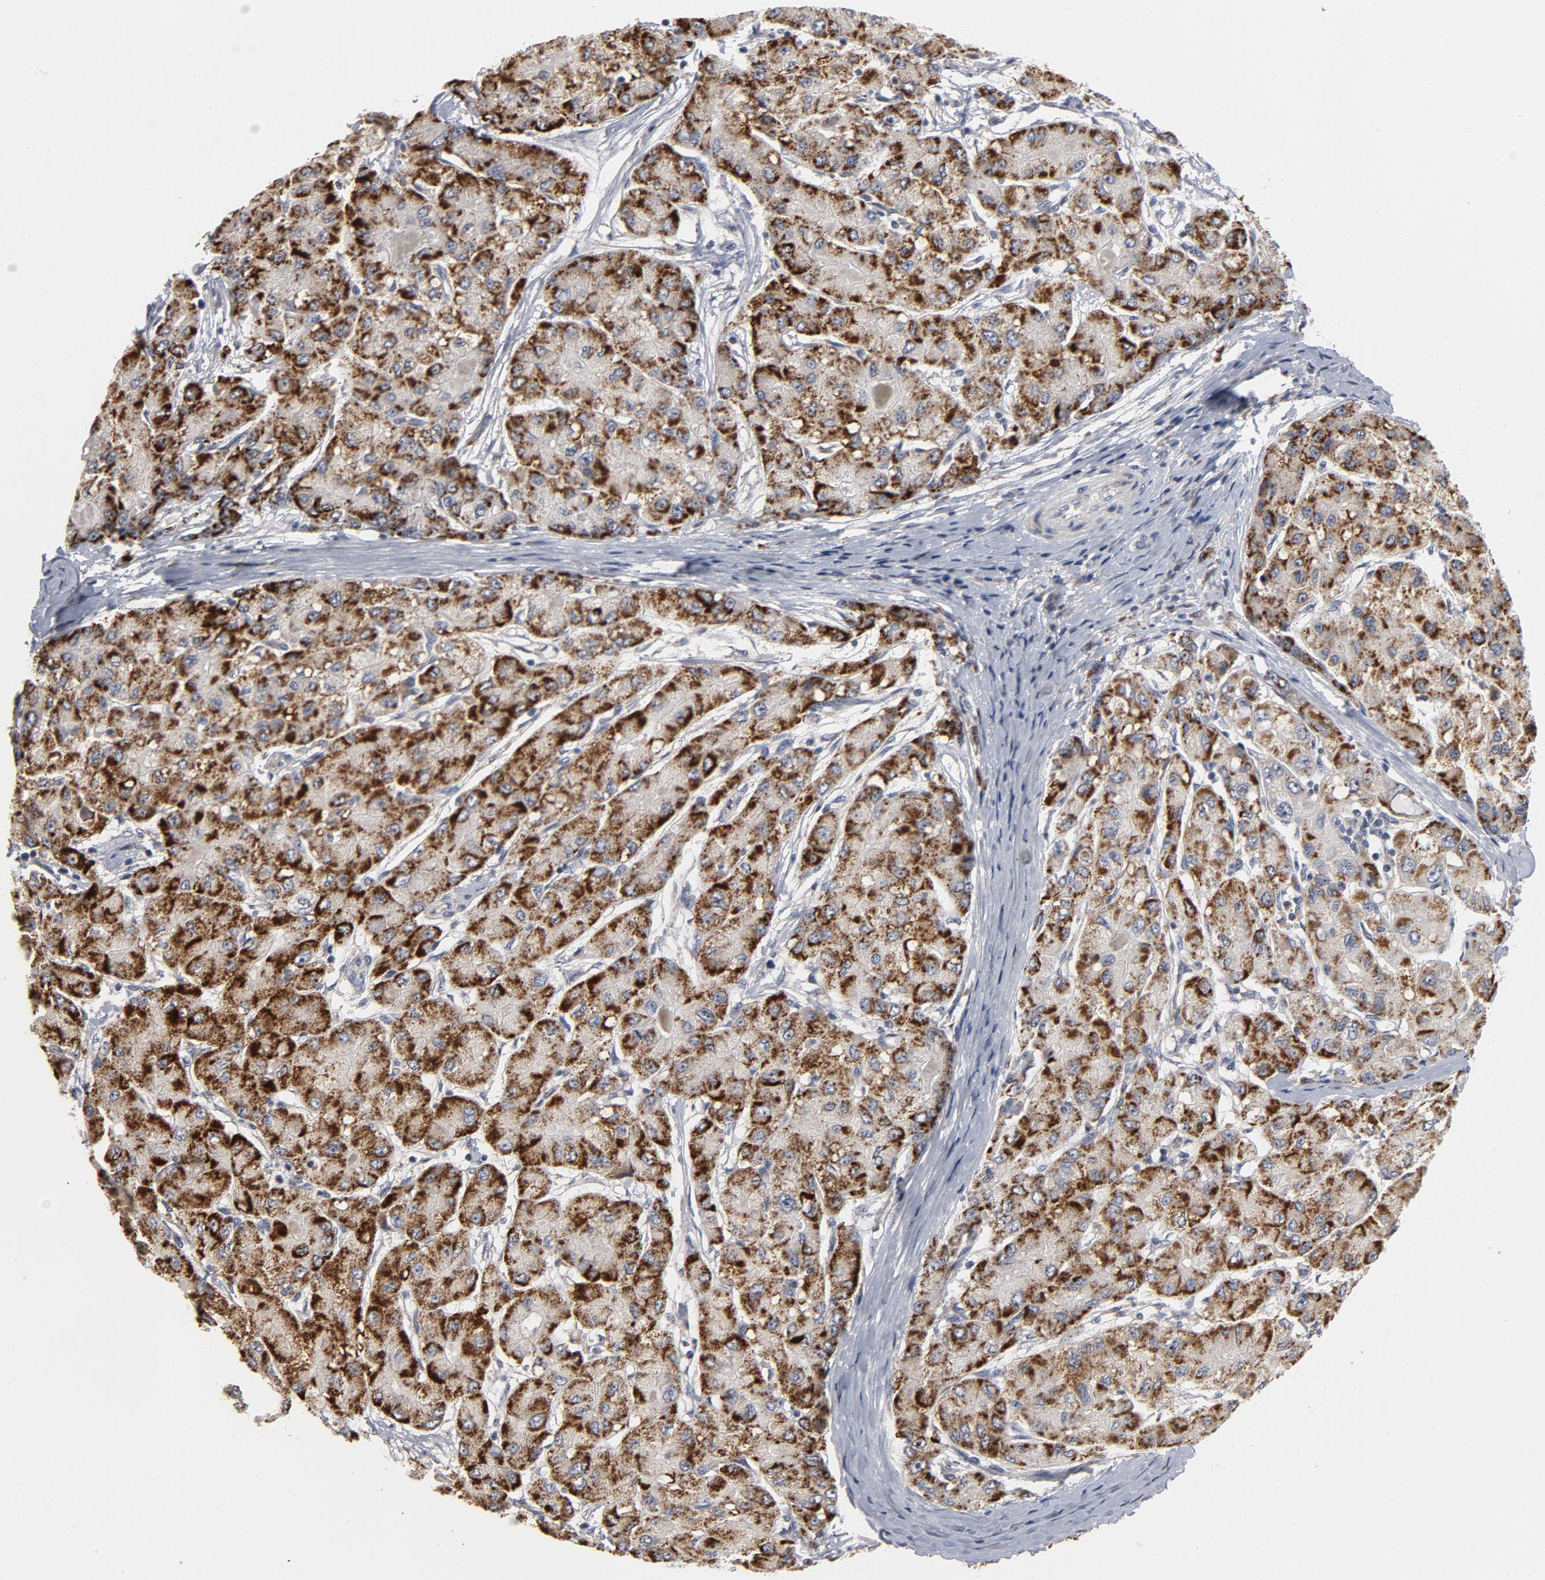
{"staining": {"intensity": "strong", "quantity": ">75%", "location": "cytoplasmic/membranous"}, "tissue": "liver cancer", "cell_type": "Tumor cells", "image_type": "cancer", "snomed": [{"axis": "morphology", "description": "Carcinoma, Hepatocellular, NOS"}, {"axis": "topography", "description": "Liver"}], "caption": "IHC staining of liver cancer (hepatocellular carcinoma), which shows high levels of strong cytoplasmic/membranous staining in about >75% of tumor cells indicating strong cytoplasmic/membranous protein positivity. The staining was performed using DAB (brown) for protein detection and nuclei were counterstained in hematoxylin (blue).", "gene": "PPP1R1B", "patient": {"sex": "male", "age": 80}}